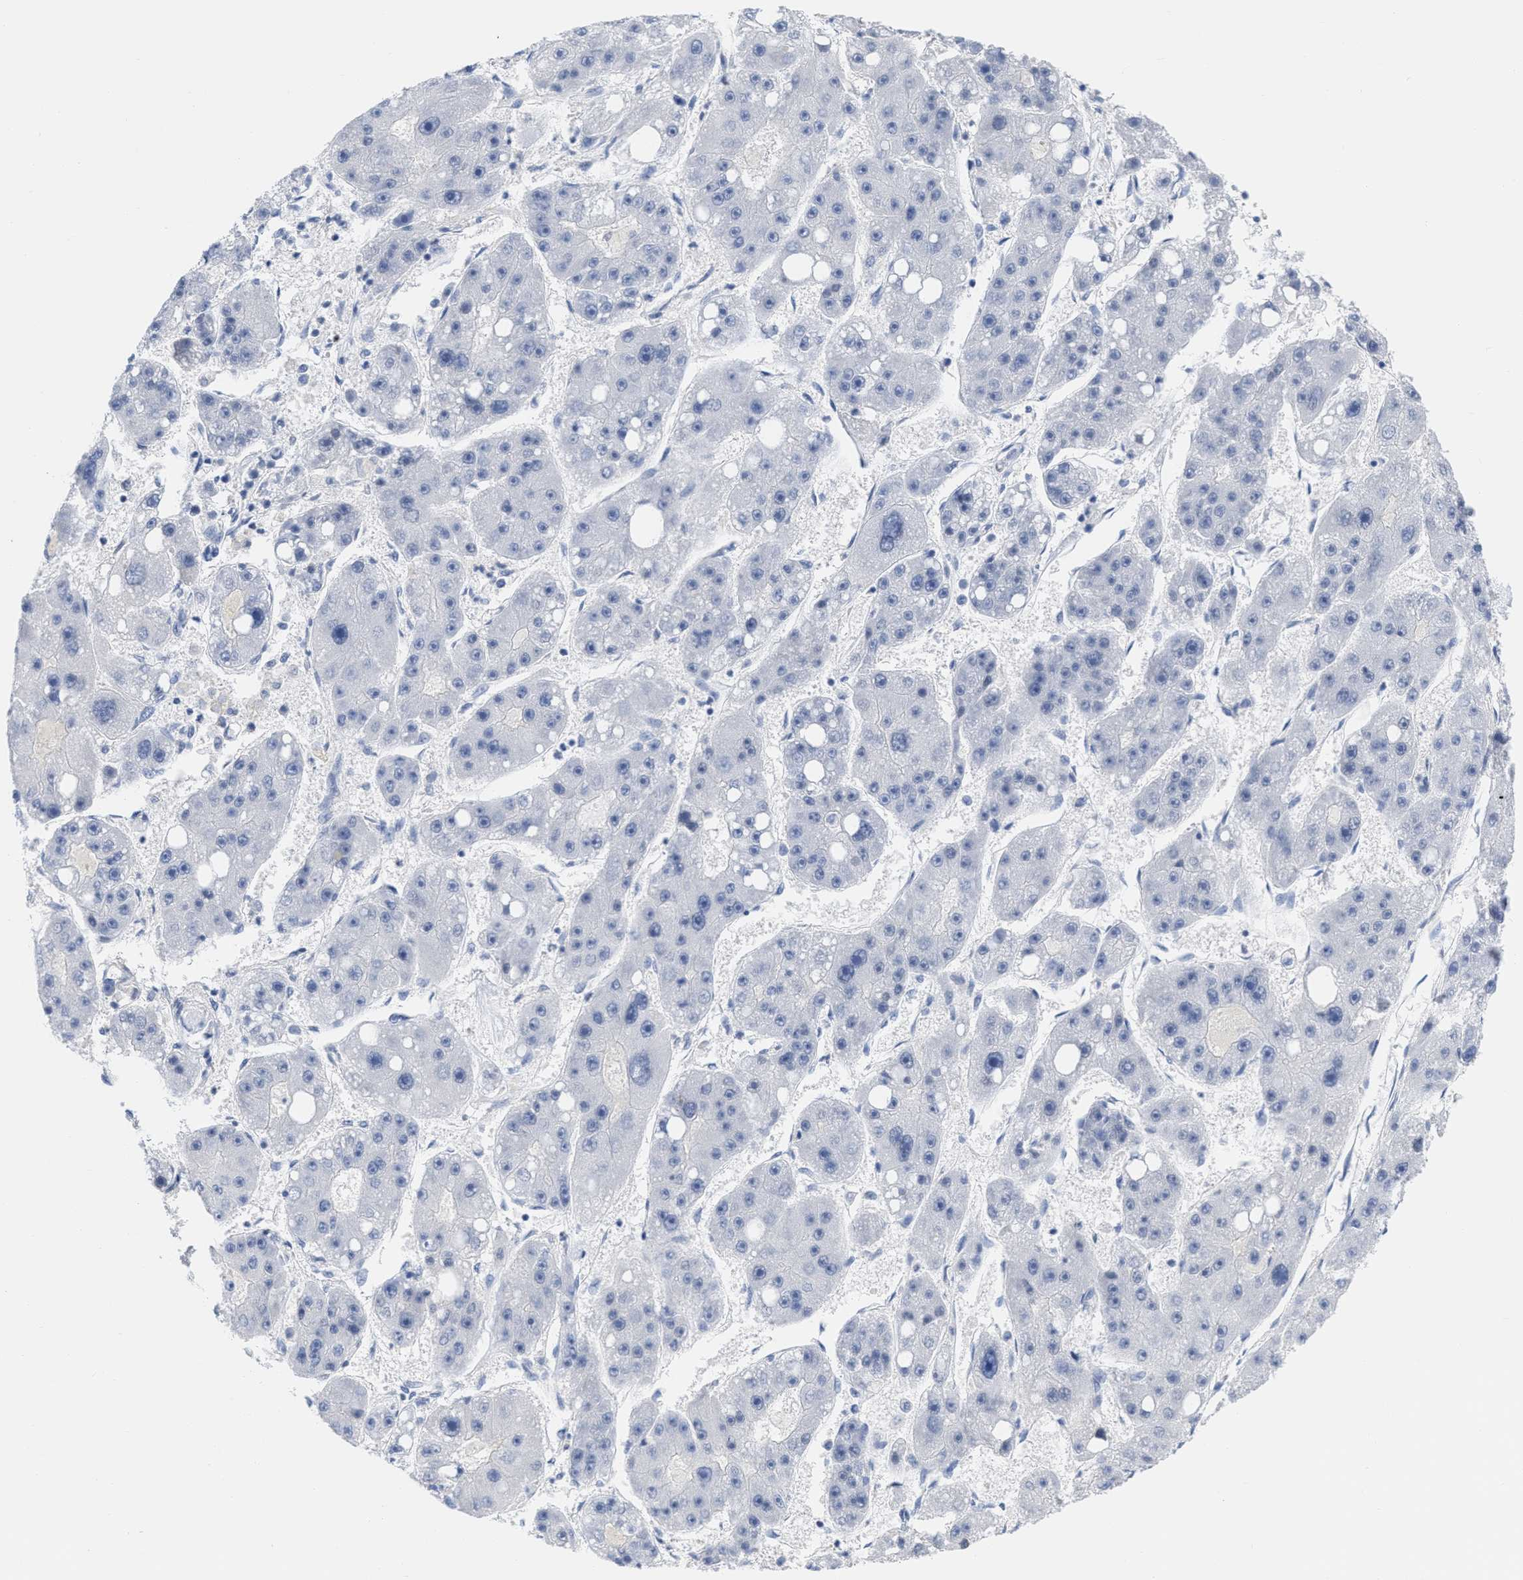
{"staining": {"intensity": "negative", "quantity": "none", "location": "none"}, "tissue": "liver cancer", "cell_type": "Tumor cells", "image_type": "cancer", "snomed": [{"axis": "morphology", "description": "Carcinoma, Hepatocellular, NOS"}, {"axis": "topography", "description": "Liver"}], "caption": "This is a histopathology image of immunohistochemistry staining of liver cancer (hepatocellular carcinoma), which shows no positivity in tumor cells.", "gene": "ACKR1", "patient": {"sex": "female", "age": 61}}